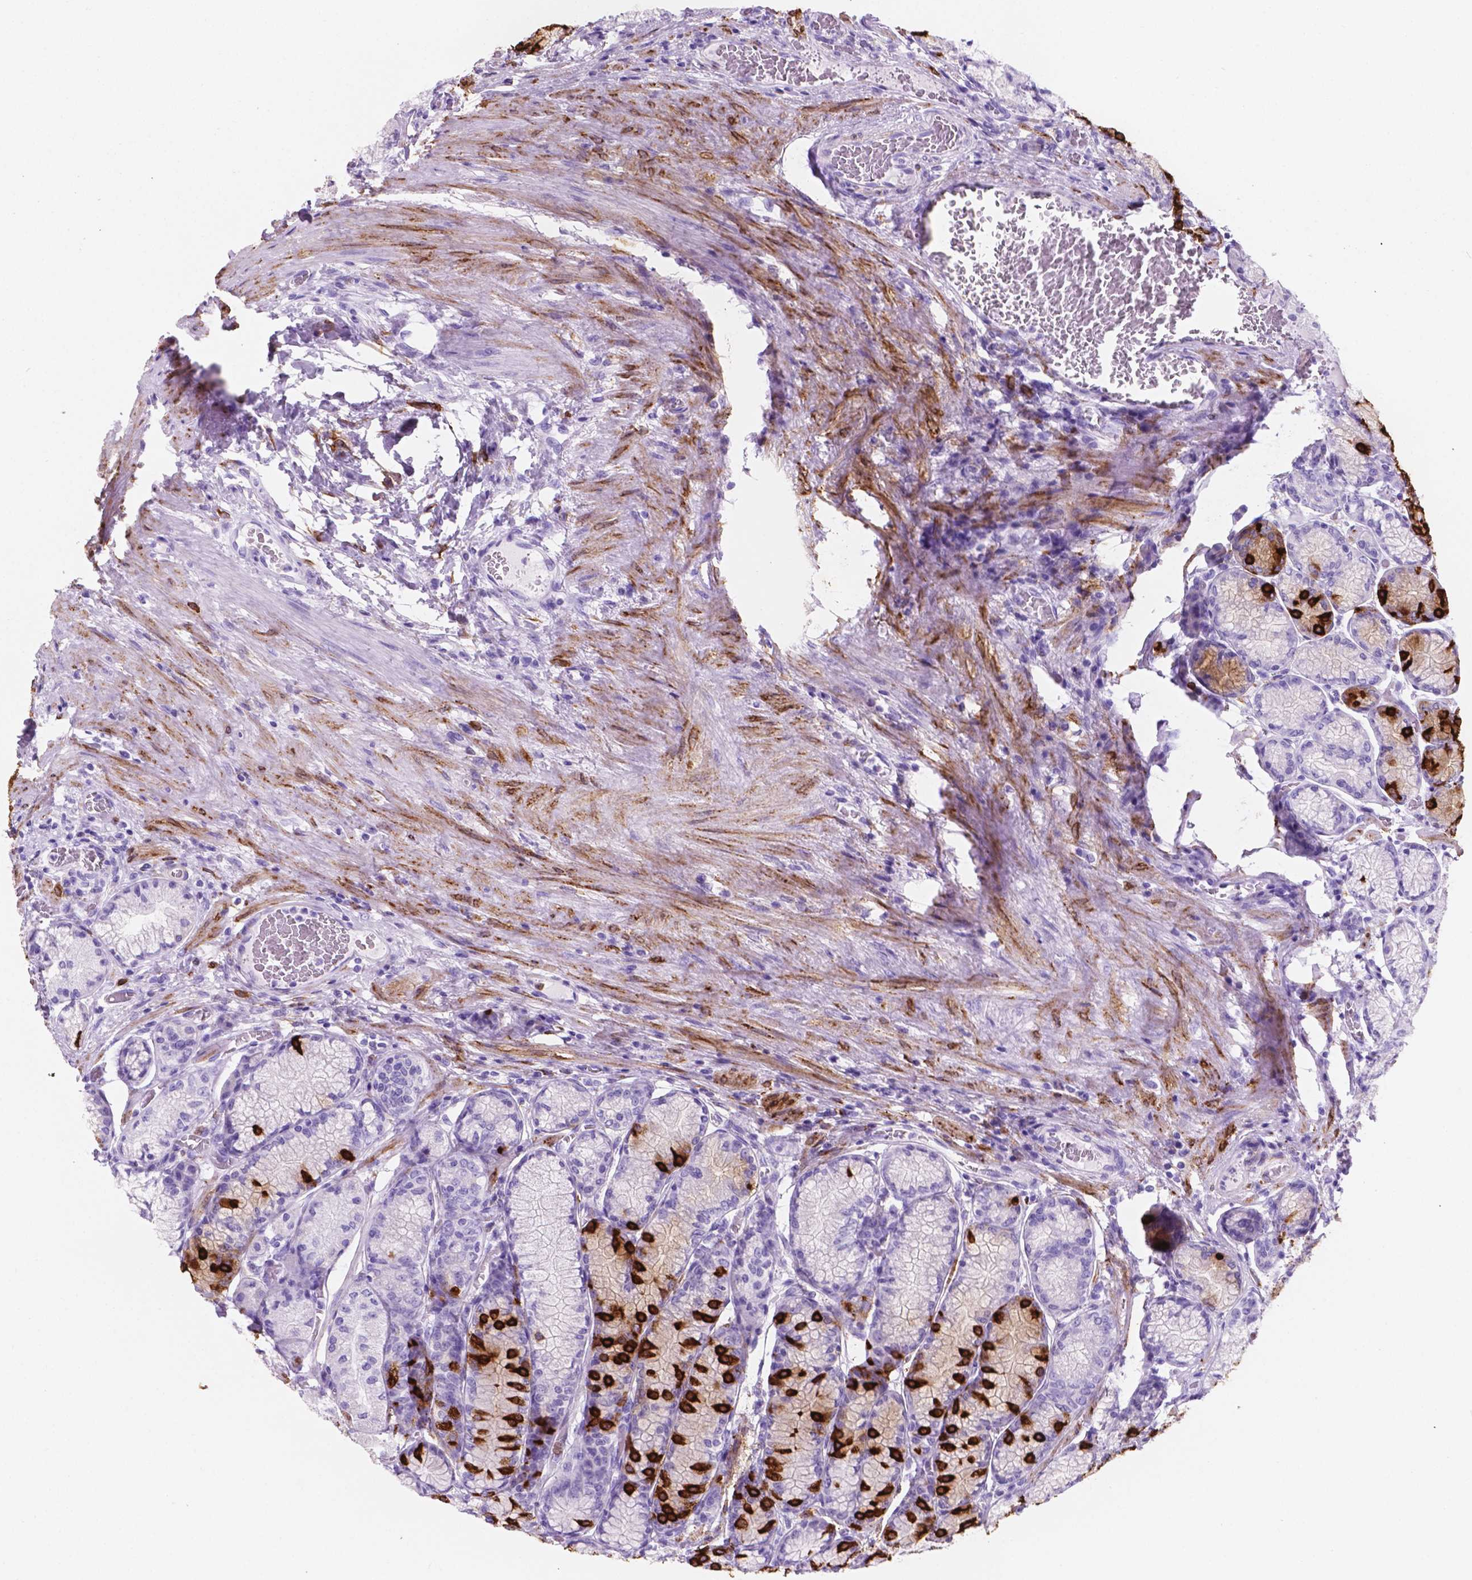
{"staining": {"intensity": "strong", "quantity": "<25%", "location": "cytoplasmic/membranous"}, "tissue": "stomach", "cell_type": "Glandular cells", "image_type": "normal", "snomed": [{"axis": "morphology", "description": "Normal tissue, NOS"}, {"axis": "morphology", "description": "Adenocarcinoma, NOS"}, {"axis": "morphology", "description": "Adenocarcinoma, High grade"}, {"axis": "topography", "description": "Stomach, upper"}, {"axis": "topography", "description": "Stomach"}], "caption": "The photomicrograph reveals staining of benign stomach, revealing strong cytoplasmic/membranous protein expression (brown color) within glandular cells.", "gene": "MACF1", "patient": {"sex": "female", "age": 65}}